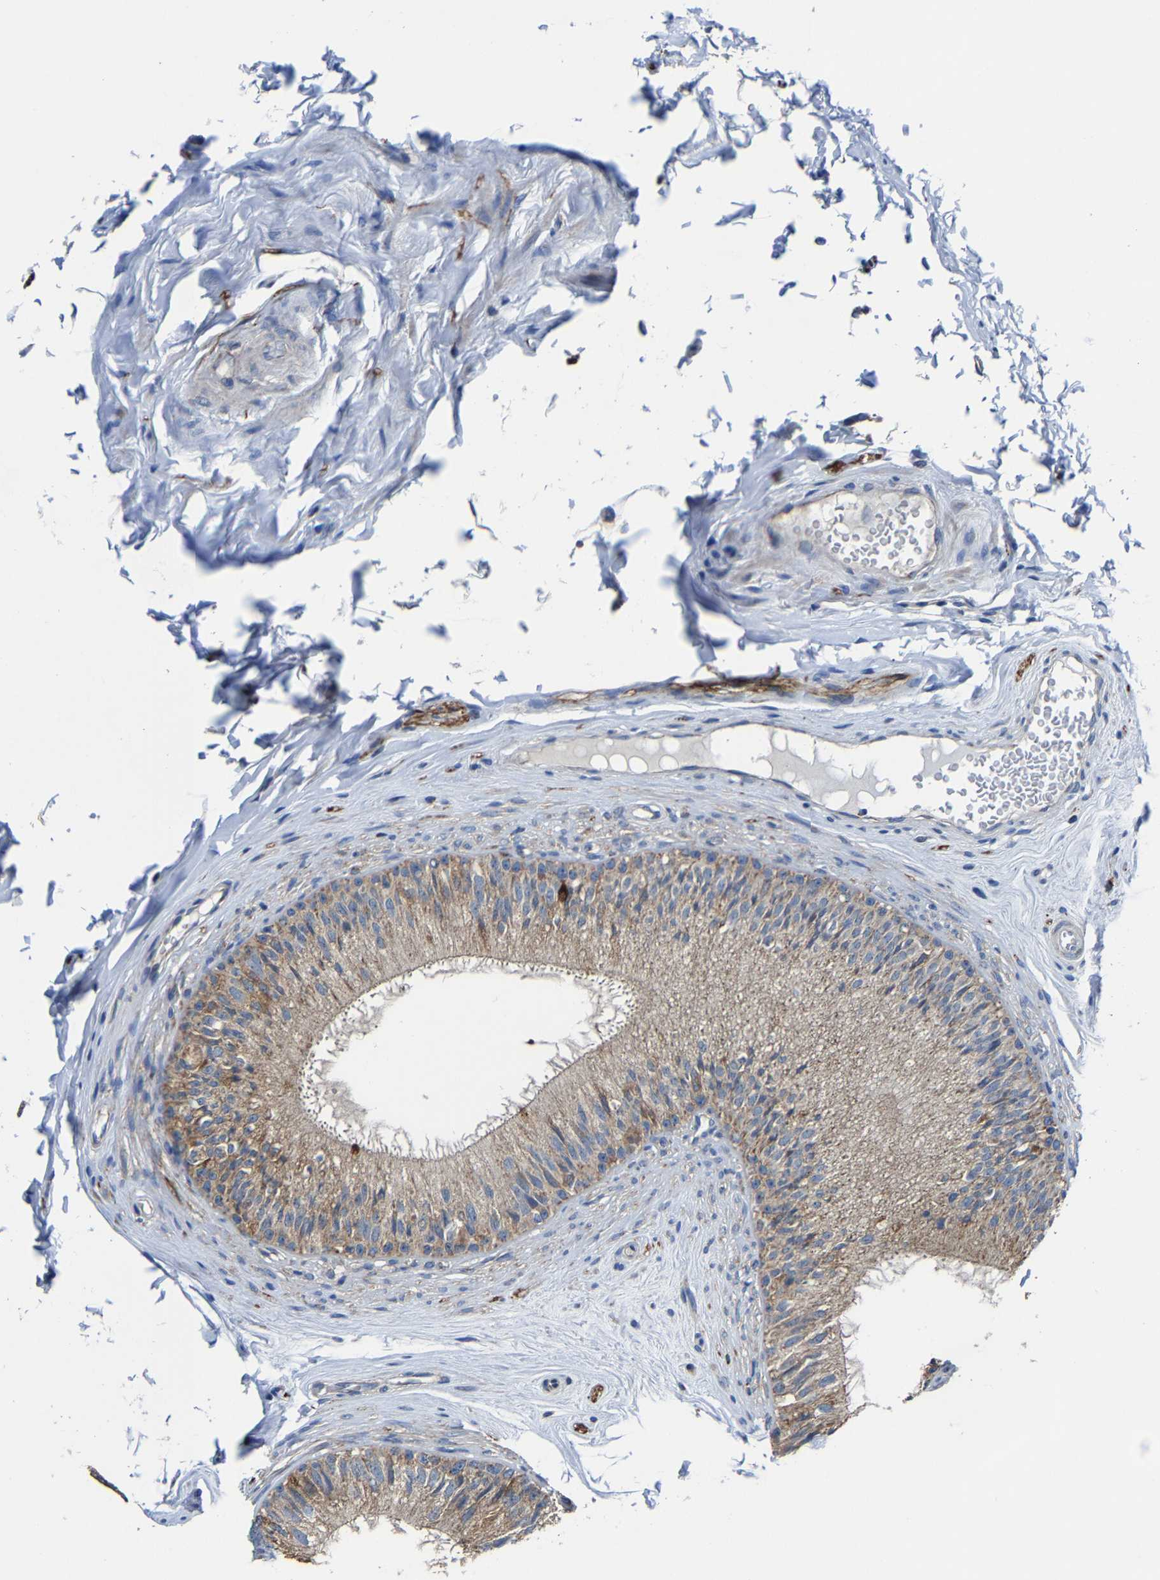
{"staining": {"intensity": "moderate", "quantity": ">75%", "location": "cytoplasmic/membranous"}, "tissue": "epididymis", "cell_type": "Glandular cells", "image_type": "normal", "snomed": [{"axis": "morphology", "description": "Normal tissue, NOS"}, {"axis": "topography", "description": "Testis"}, {"axis": "topography", "description": "Epididymis"}], "caption": "Immunohistochemical staining of unremarkable human epididymis shows moderate cytoplasmic/membranous protein positivity in approximately >75% of glandular cells.", "gene": "AGK", "patient": {"sex": "male", "age": 36}}